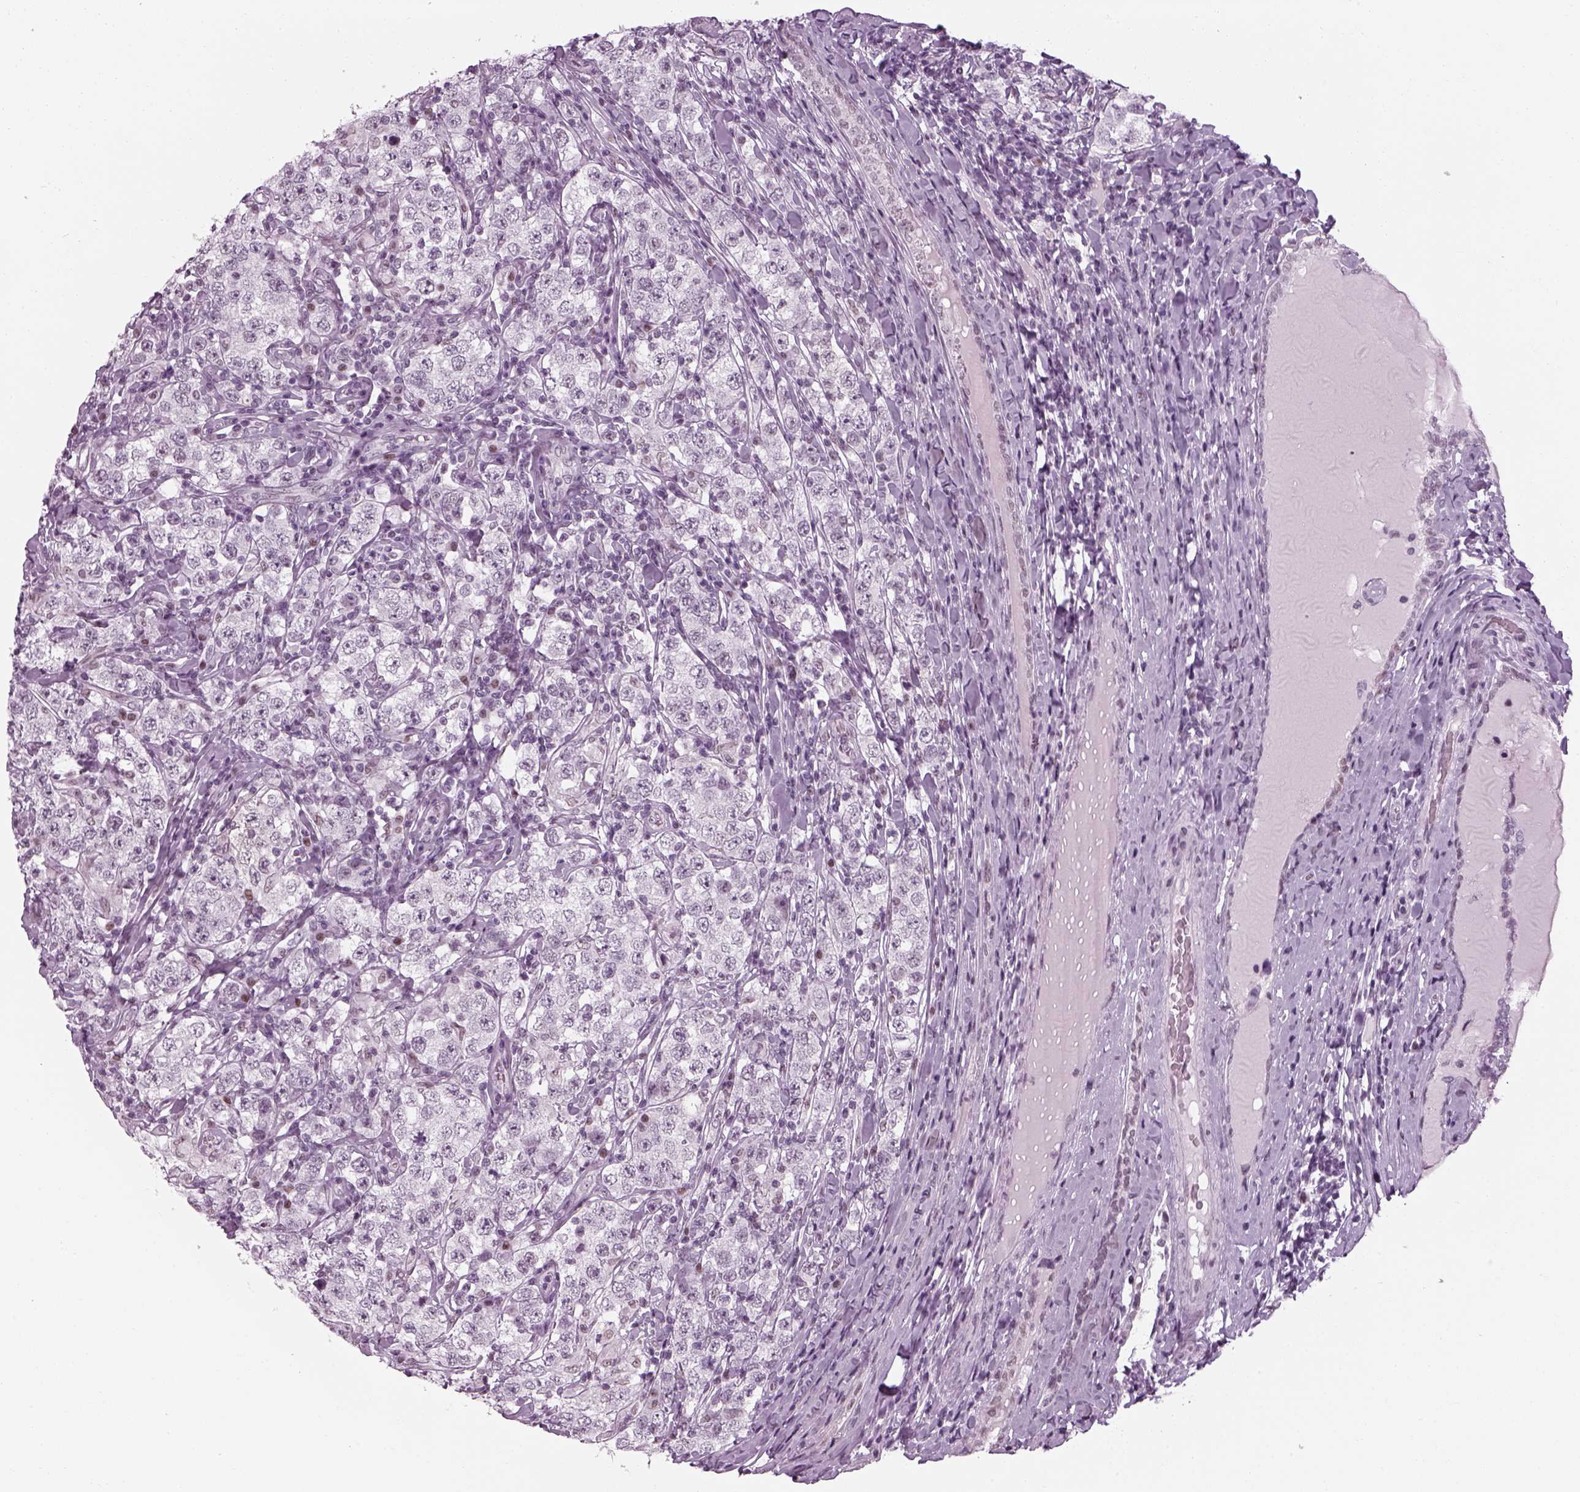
{"staining": {"intensity": "negative", "quantity": "none", "location": "none"}, "tissue": "testis cancer", "cell_type": "Tumor cells", "image_type": "cancer", "snomed": [{"axis": "morphology", "description": "Seminoma, NOS"}, {"axis": "morphology", "description": "Carcinoma, Embryonal, NOS"}, {"axis": "topography", "description": "Testis"}], "caption": "A photomicrograph of human testis cancer is negative for staining in tumor cells. Brightfield microscopy of IHC stained with DAB (3,3'-diaminobenzidine) (brown) and hematoxylin (blue), captured at high magnification.", "gene": "KCNG2", "patient": {"sex": "male", "age": 41}}